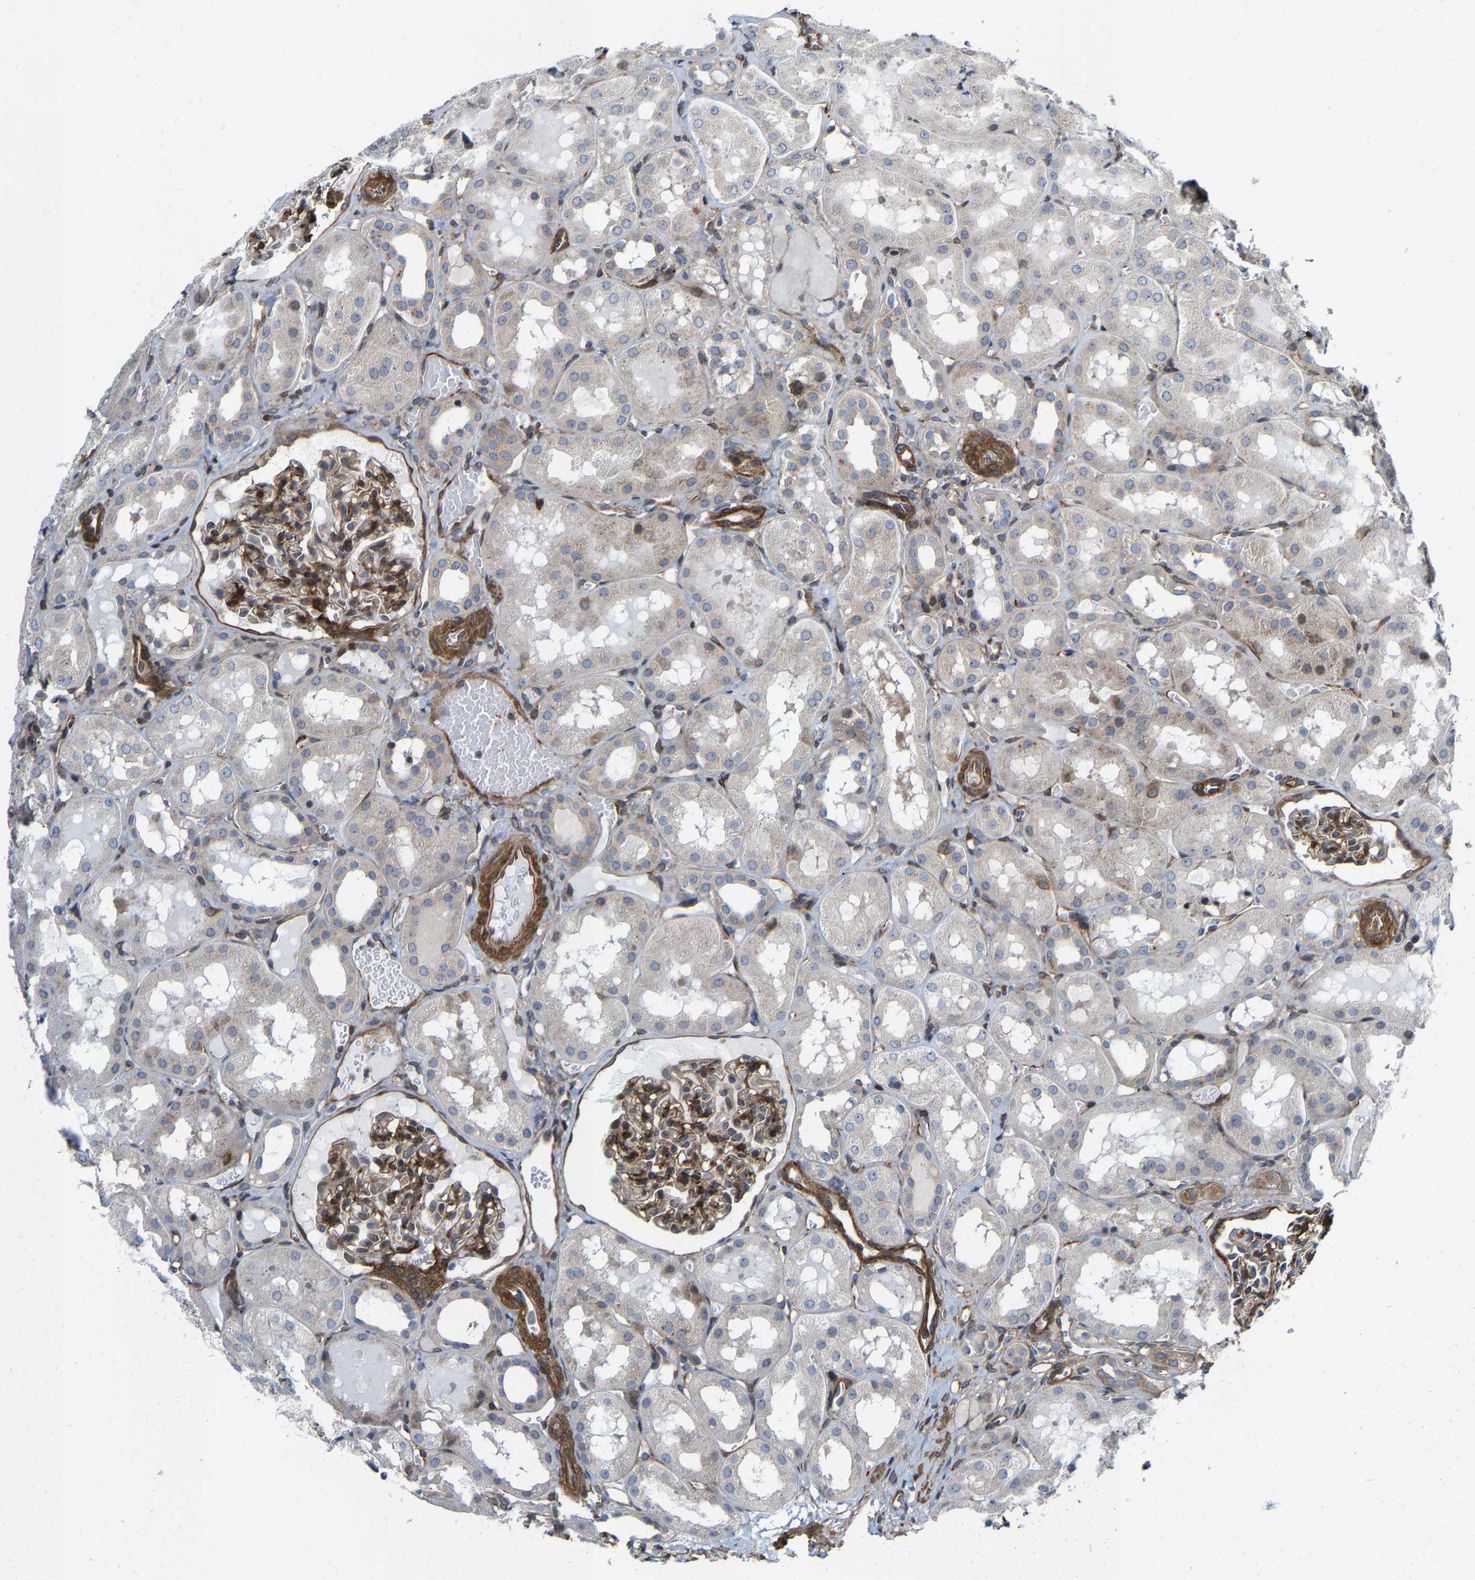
{"staining": {"intensity": "moderate", "quantity": ">75%", "location": "cytoplasmic/membranous"}, "tissue": "kidney", "cell_type": "Cells in glomeruli", "image_type": "normal", "snomed": [{"axis": "morphology", "description": "Normal tissue, NOS"}, {"axis": "topography", "description": "Kidney"}, {"axis": "topography", "description": "Urinary bladder"}], "caption": "The micrograph demonstrates staining of unremarkable kidney, revealing moderate cytoplasmic/membranous protein staining (brown color) within cells in glomeruli.", "gene": "TGFB1I1", "patient": {"sex": "male", "age": 16}}